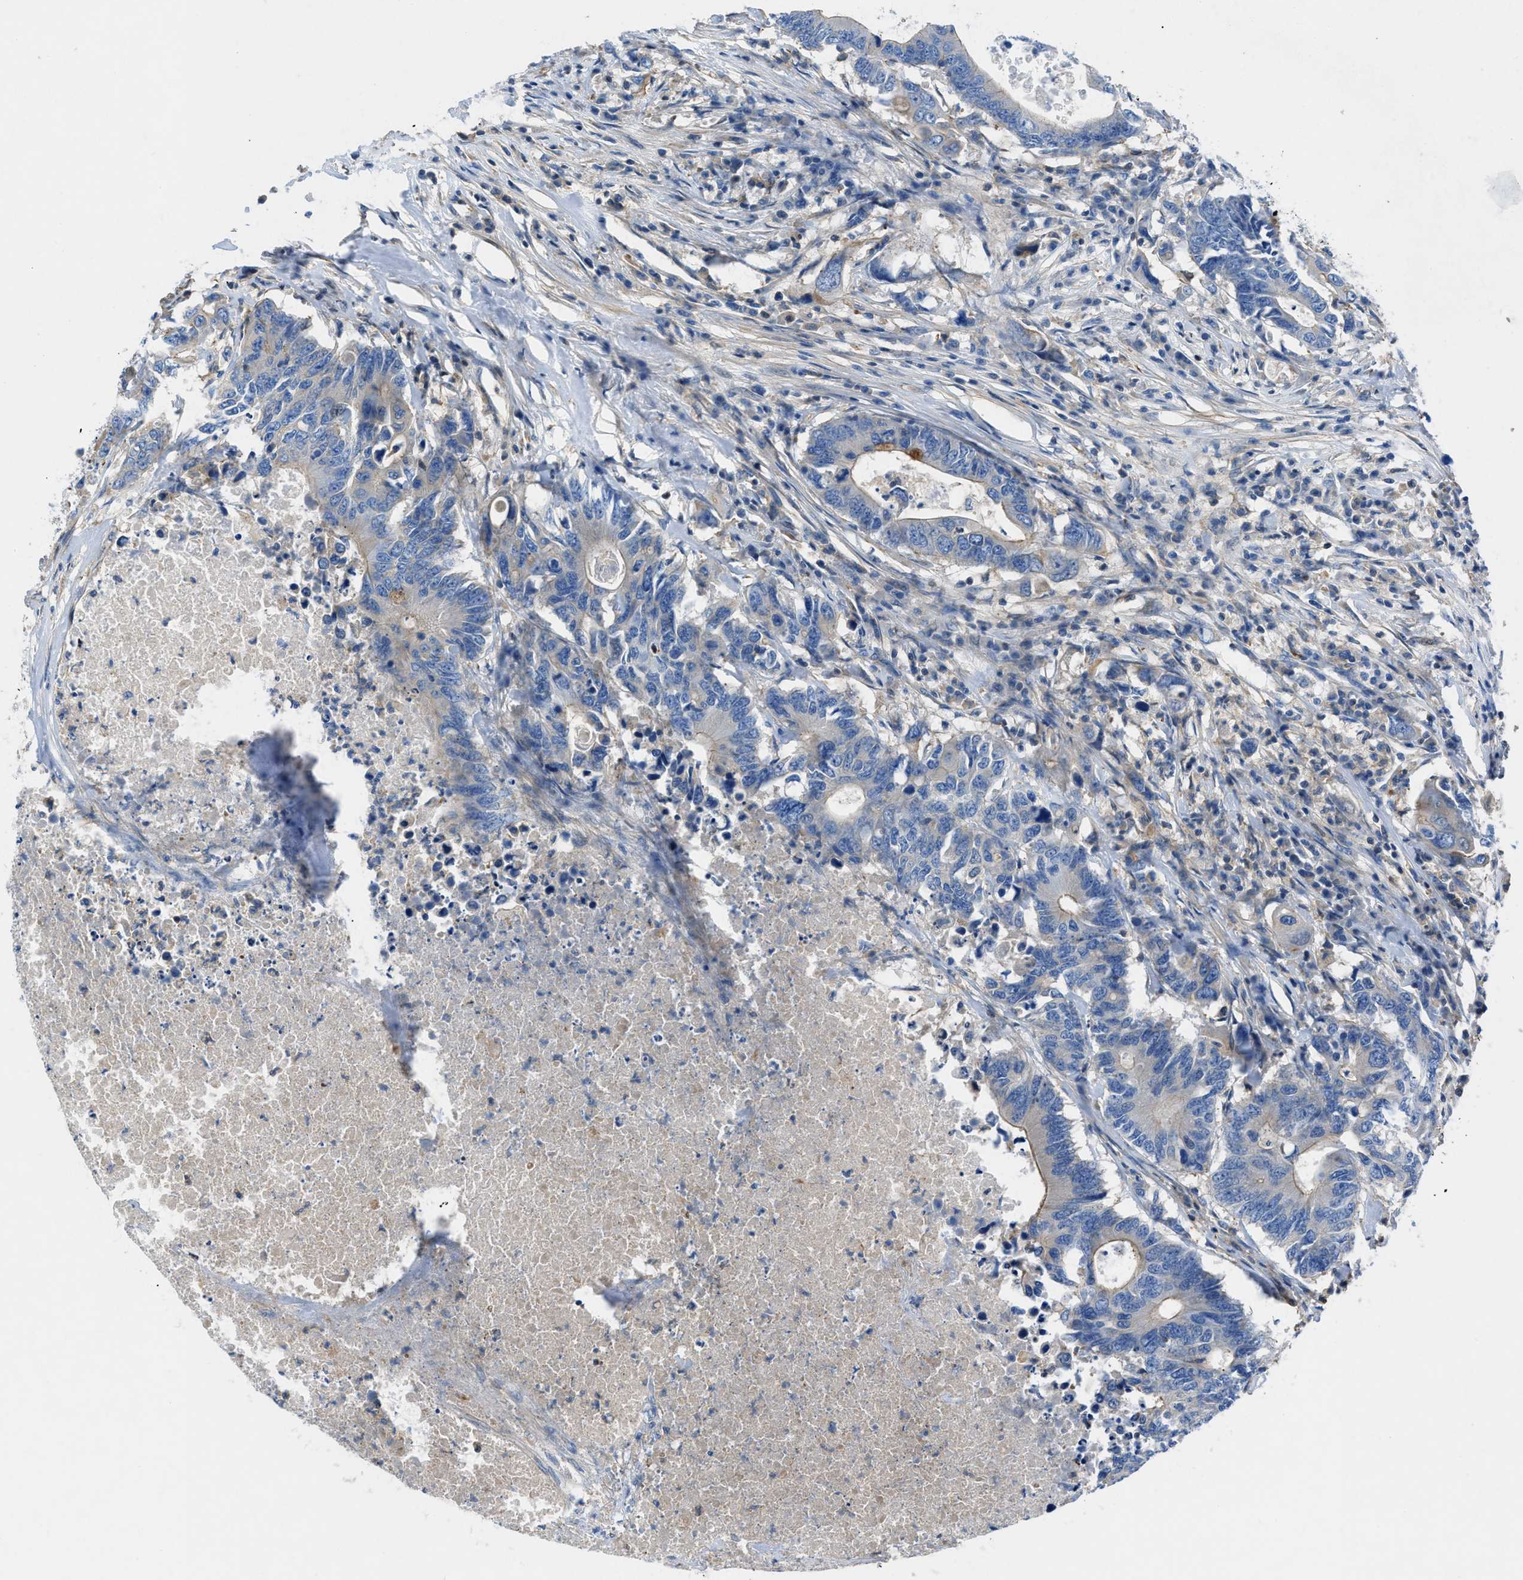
{"staining": {"intensity": "moderate", "quantity": "<25%", "location": "cytoplasmic/membranous"}, "tissue": "colorectal cancer", "cell_type": "Tumor cells", "image_type": "cancer", "snomed": [{"axis": "morphology", "description": "Adenocarcinoma, NOS"}, {"axis": "topography", "description": "Colon"}], "caption": "Immunohistochemical staining of adenocarcinoma (colorectal) exhibits low levels of moderate cytoplasmic/membranous protein expression in about <25% of tumor cells. The staining is performed using DAB (3,3'-diaminobenzidine) brown chromogen to label protein expression. The nuclei are counter-stained blue using hematoxylin.", "gene": "ATP6V0D1", "patient": {"sex": "male", "age": 71}}